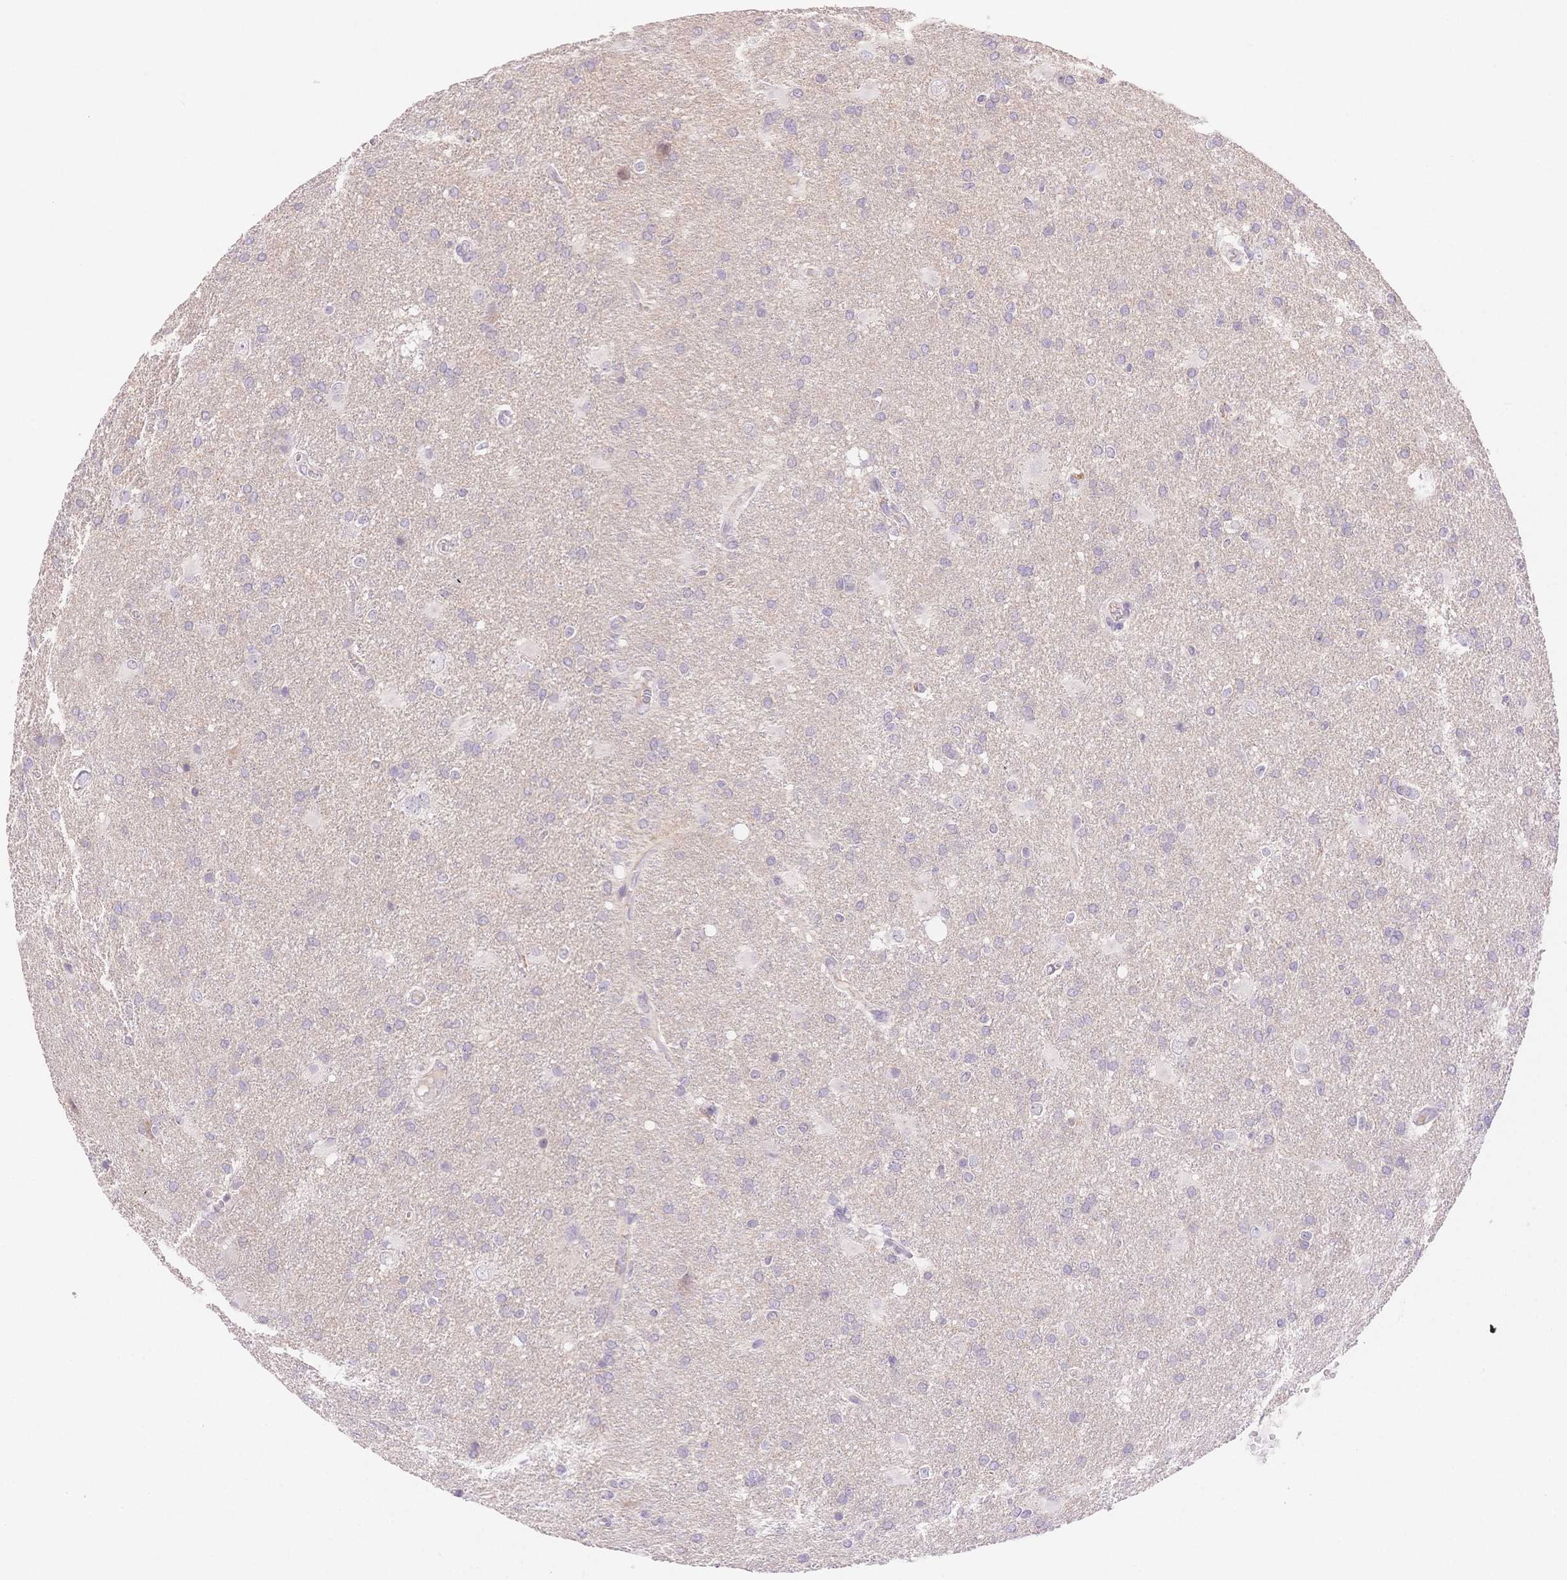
{"staining": {"intensity": "negative", "quantity": "none", "location": "none"}, "tissue": "glioma", "cell_type": "Tumor cells", "image_type": "cancer", "snomed": [{"axis": "morphology", "description": "Glioma, malignant, Low grade"}, {"axis": "topography", "description": "Brain"}], "caption": "This is an immunohistochemistry histopathology image of human malignant low-grade glioma. There is no expression in tumor cells.", "gene": "MYOM1", "patient": {"sex": "male", "age": 66}}